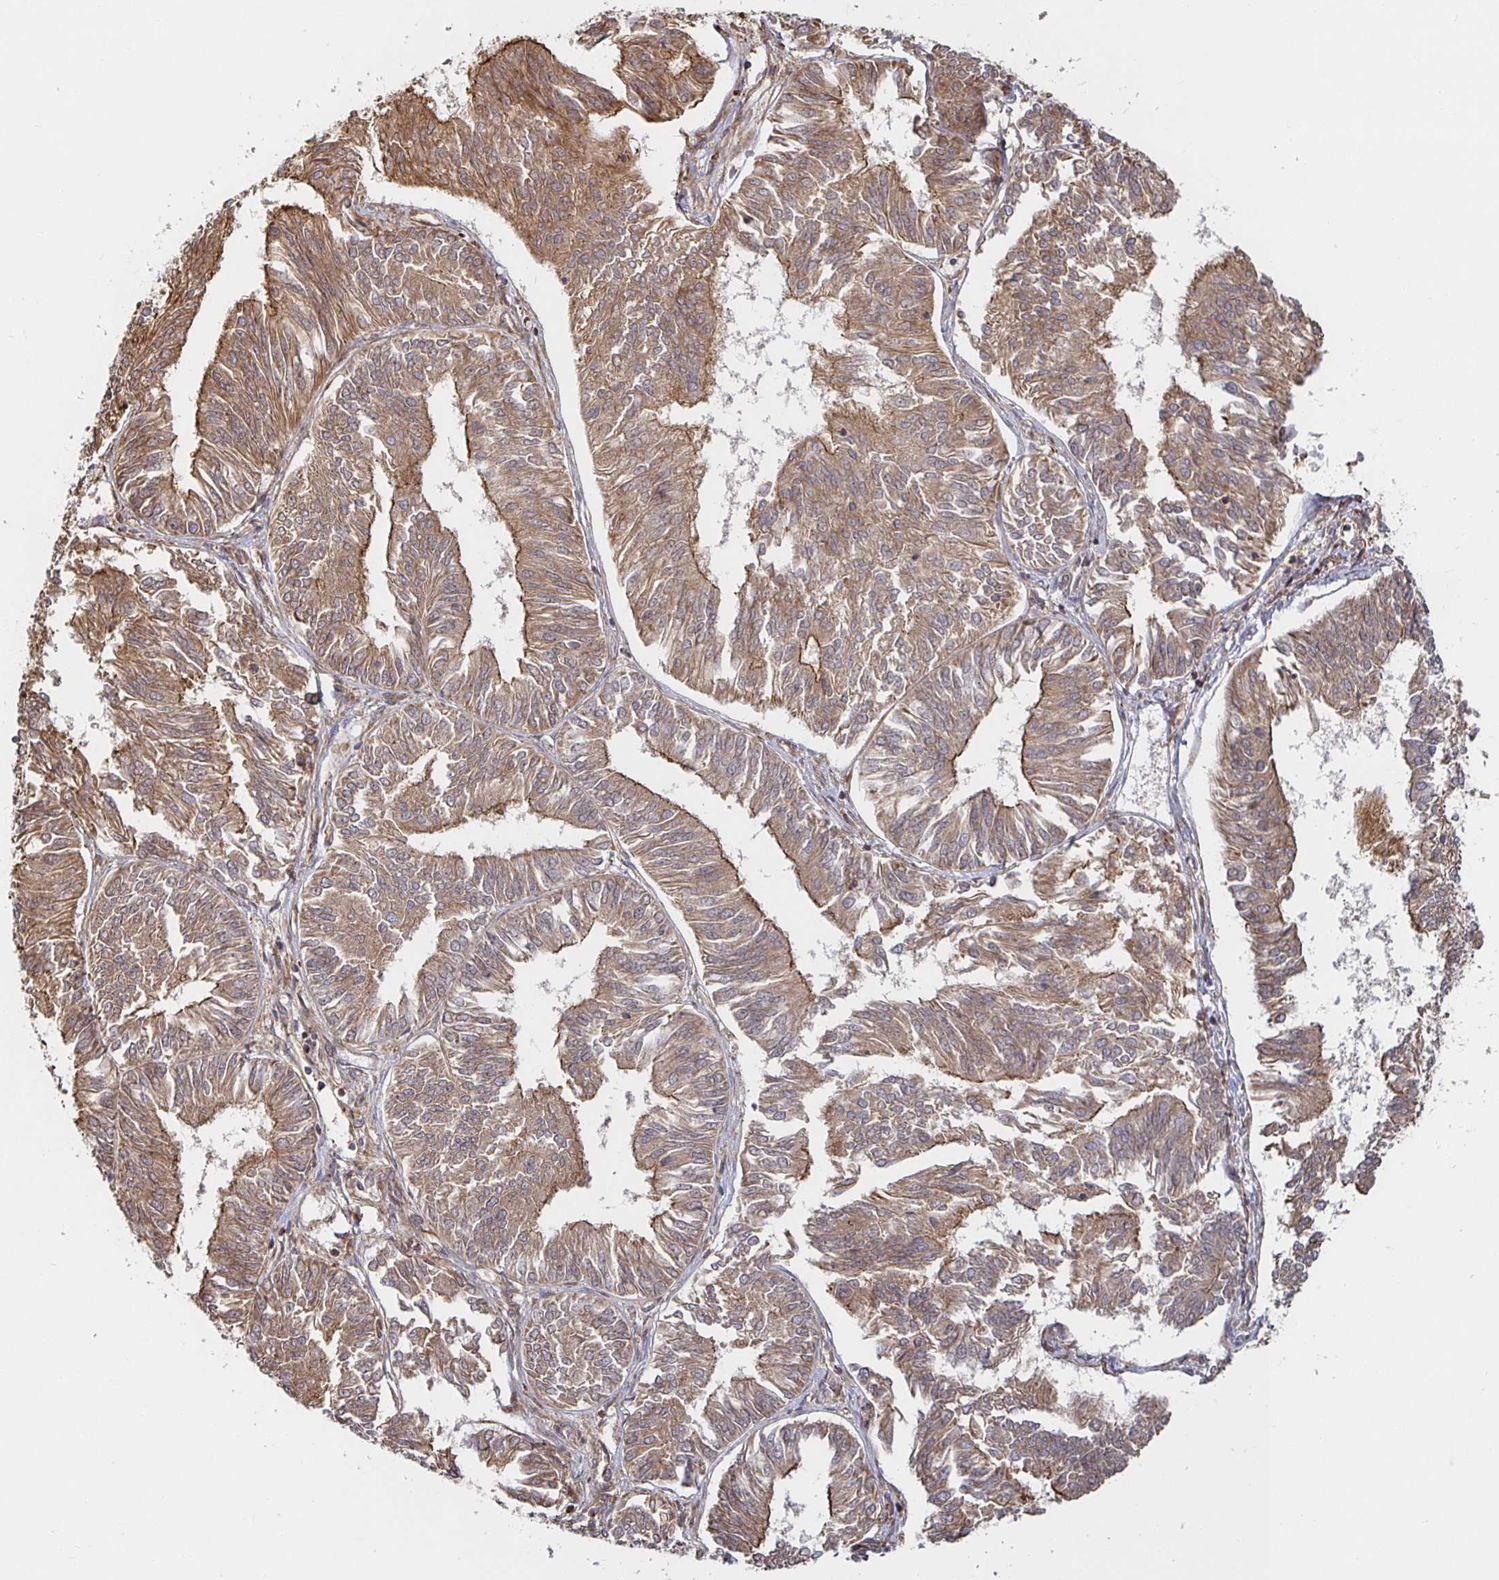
{"staining": {"intensity": "moderate", "quantity": ">75%", "location": "cytoplasmic/membranous"}, "tissue": "endometrial cancer", "cell_type": "Tumor cells", "image_type": "cancer", "snomed": [{"axis": "morphology", "description": "Adenocarcinoma, NOS"}, {"axis": "topography", "description": "Endometrium"}], "caption": "This photomicrograph exhibits IHC staining of endometrial cancer (adenocarcinoma), with medium moderate cytoplasmic/membranous expression in approximately >75% of tumor cells.", "gene": "STRAP", "patient": {"sex": "female", "age": 58}}